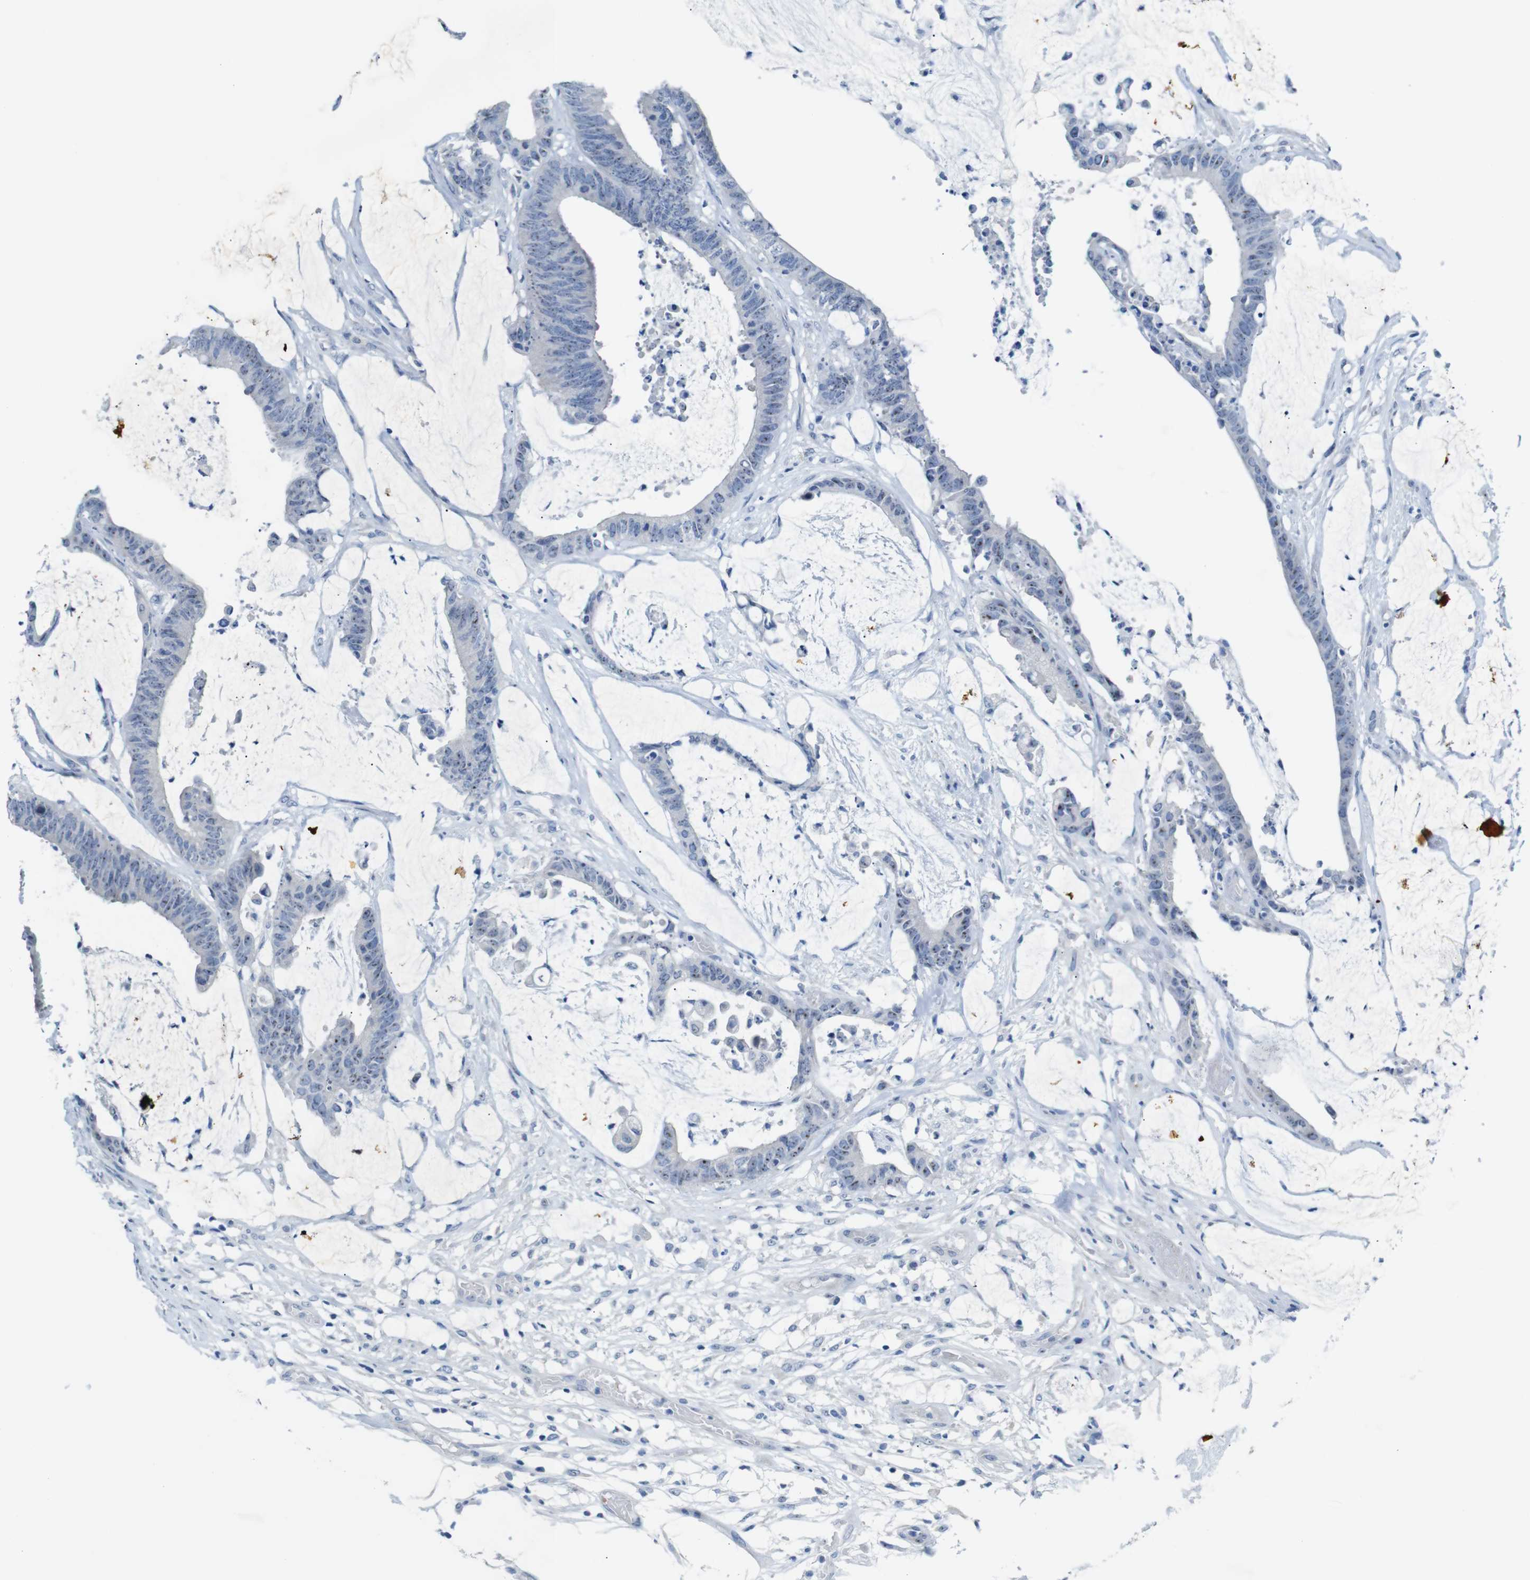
{"staining": {"intensity": "moderate", "quantity": "25%-75%", "location": "nuclear"}, "tissue": "colorectal cancer", "cell_type": "Tumor cells", "image_type": "cancer", "snomed": [{"axis": "morphology", "description": "Adenocarcinoma, NOS"}, {"axis": "topography", "description": "Rectum"}], "caption": "The photomicrograph displays a brown stain indicating the presence of a protein in the nuclear of tumor cells in colorectal cancer.", "gene": "C1orf210", "patient": {"sex": "female", "age": 66}}